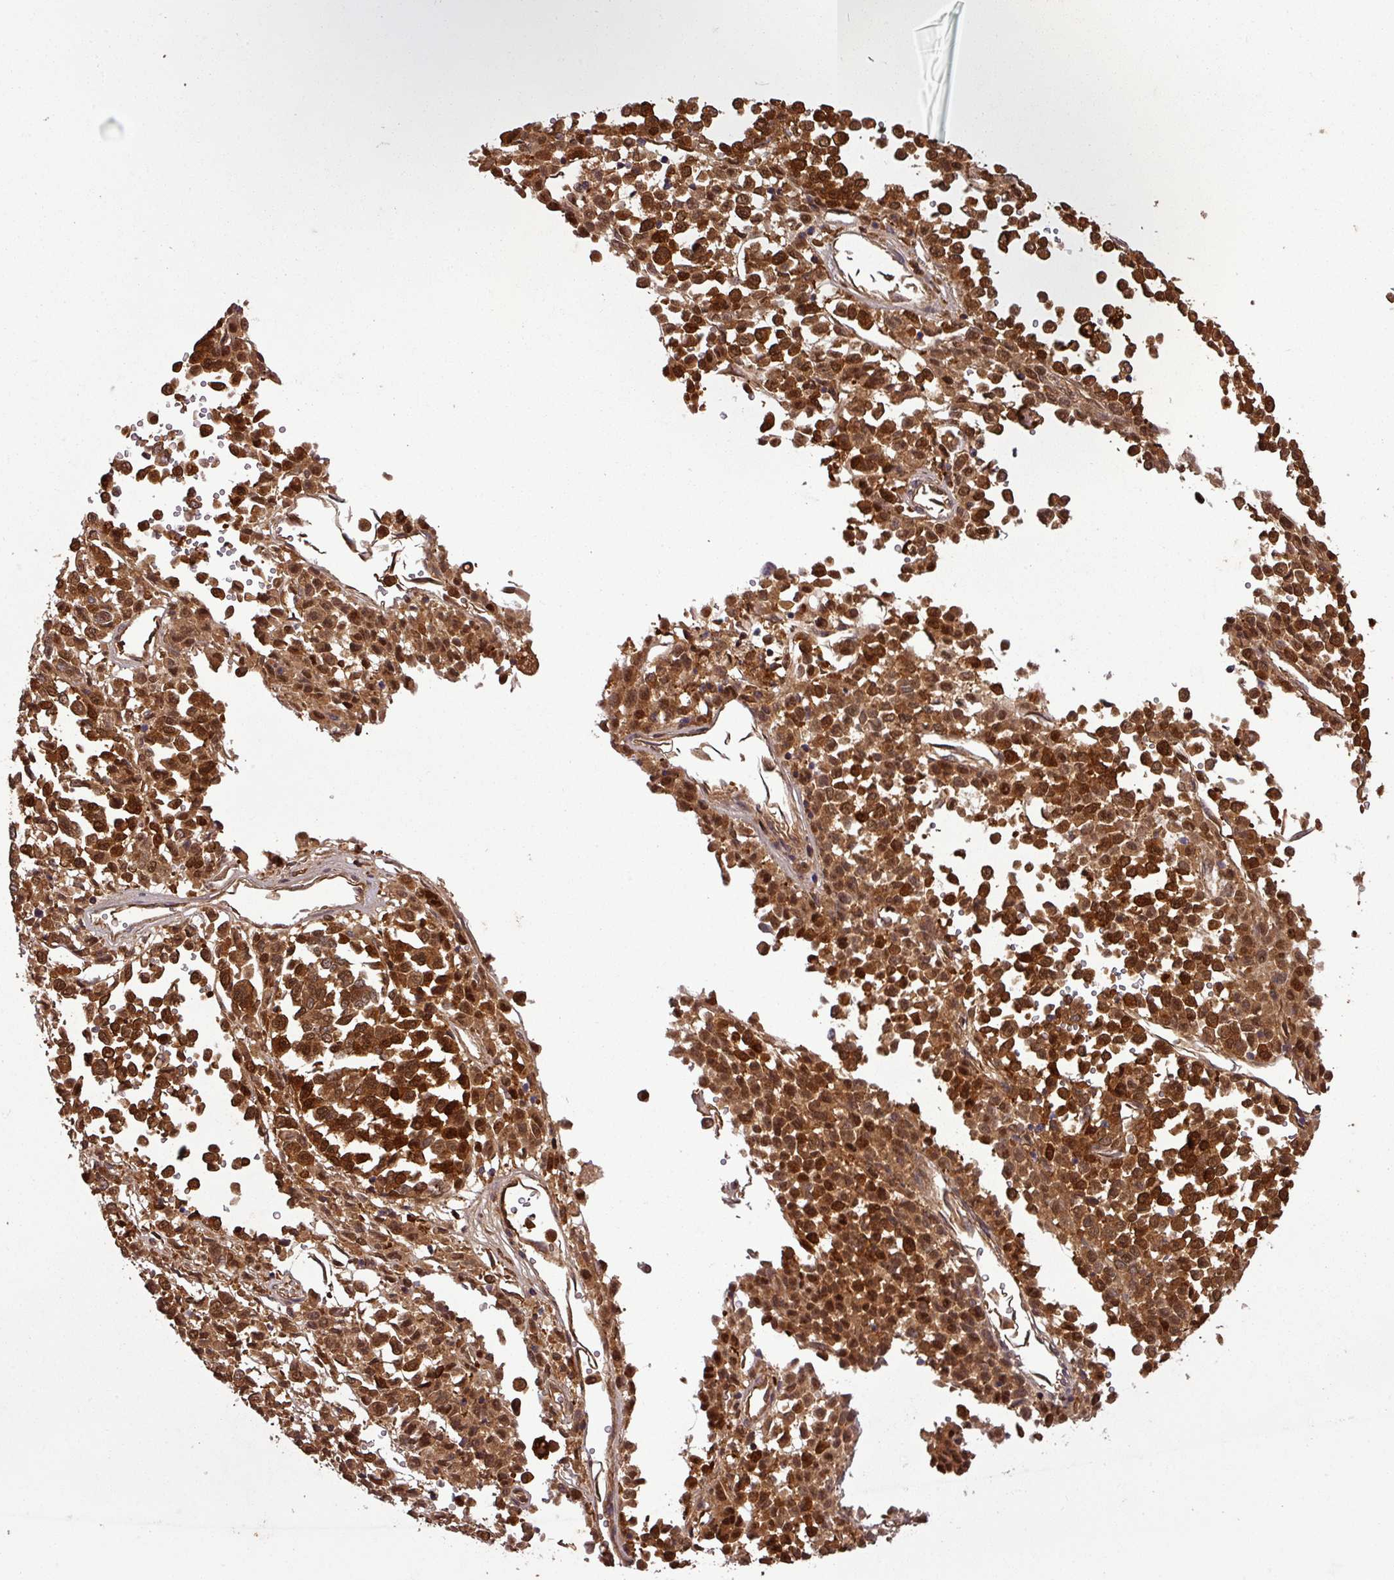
{"staining": {"intensity": "strong", "quantity": ">75%", "location": "cytoplasmic/membranous,nuclear"}, "tissue": "melanoma", "cell_type": "Tumor cells", "image_type": "cancer", "snomed": [{"axis": "morphology", "description": "Malignant melanoma, Metastatic site"}, {"axis": "topography", "description": "Pancreas"}], "caption": "Protein staining displays strong cytoplasmic/membranous and nuclear positivity in about >75% of tumor cells in malignant melanoma (metastatic site).", "gene": "SIRPB2", "patient": {"sex": "female", "age": 30}}